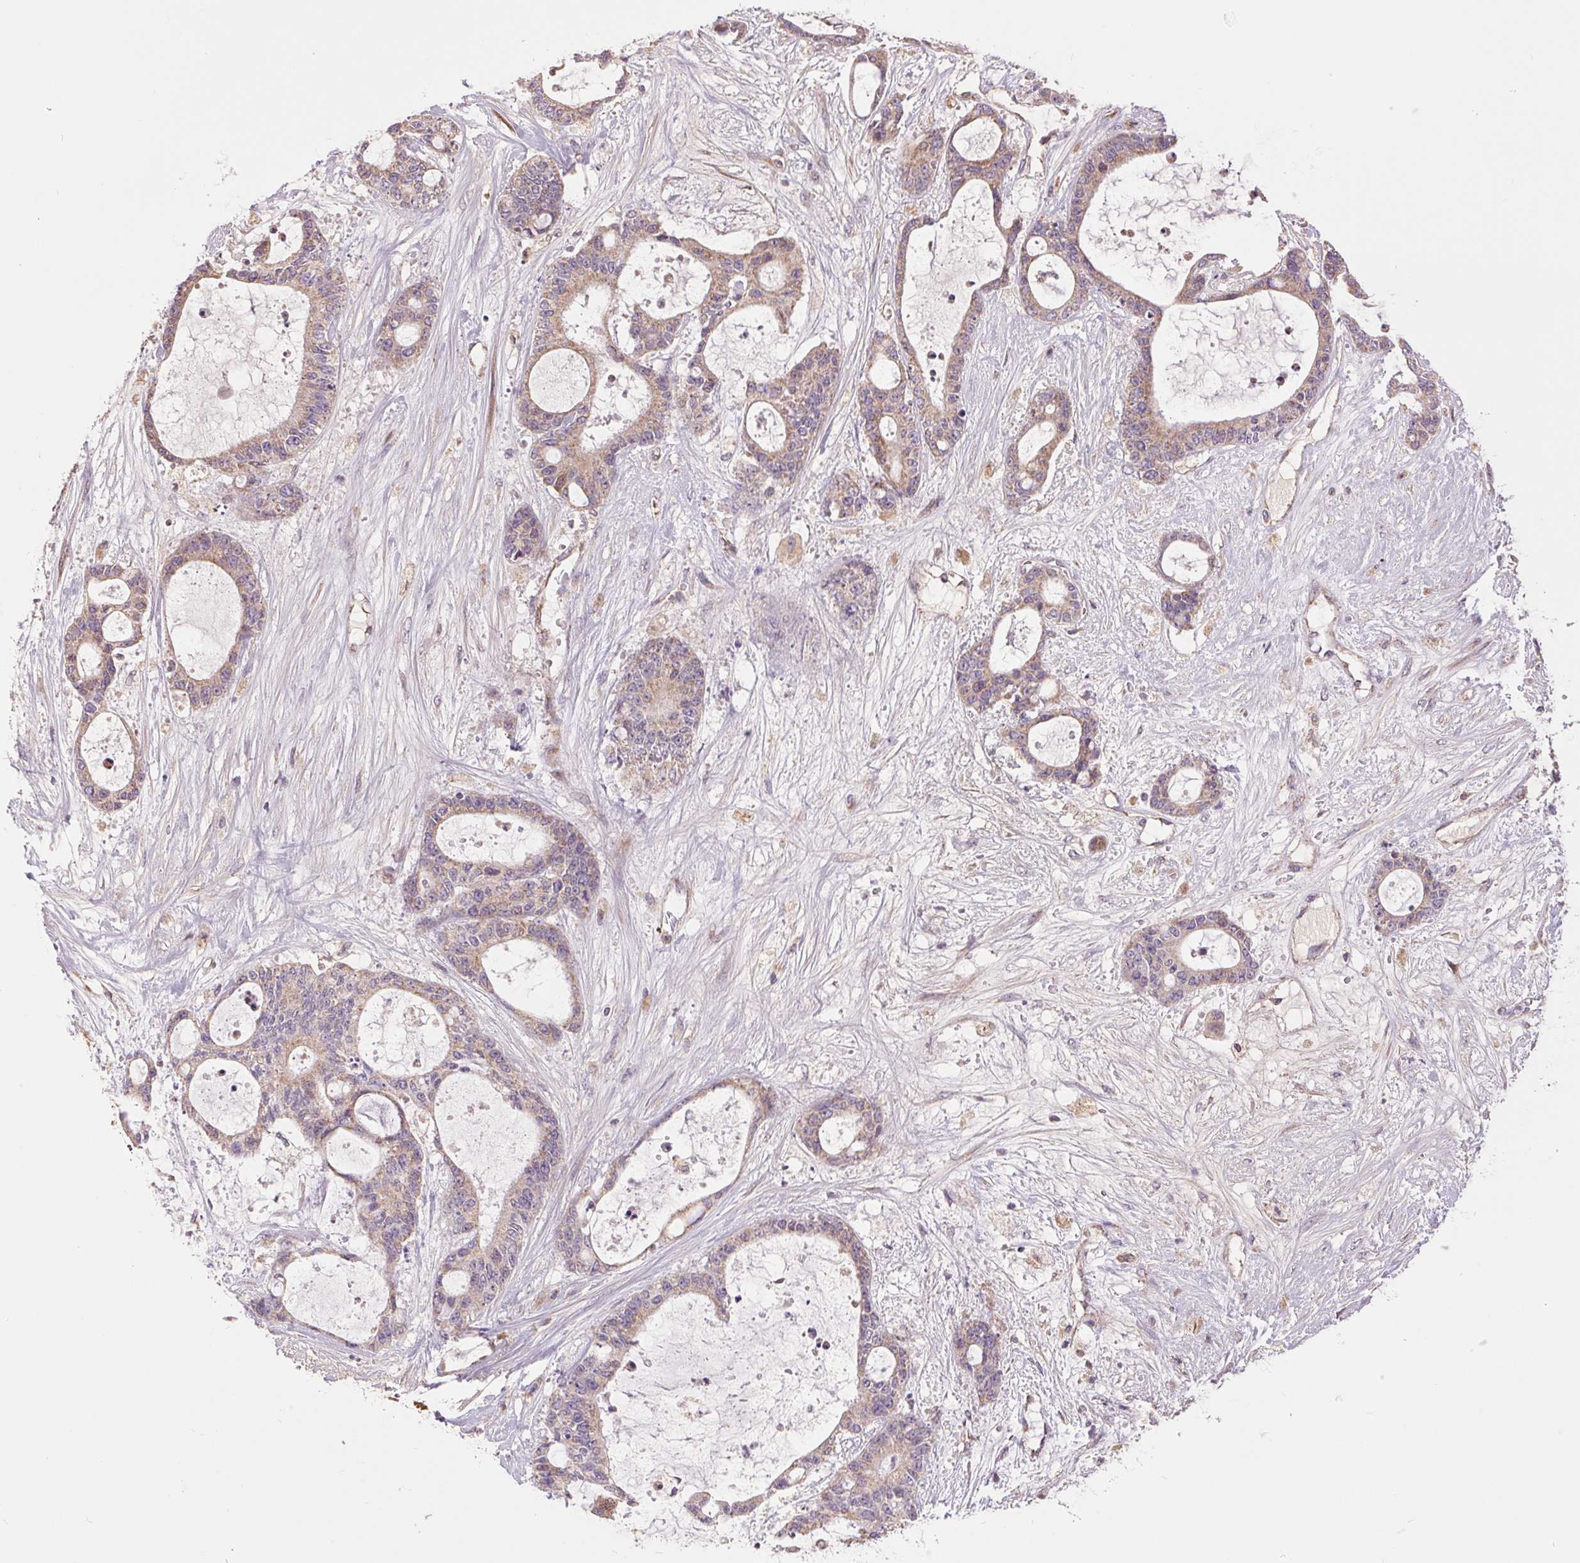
{"staining": {"intensity": "weak", "quantity": "25%-75%", "location": "cytoplasmic/membranous"}, "tissue": "liver cancer", "cell_type": "Tumor cells", "image_type": "cancer", "snomed": [{"axis": "morphology", "description": "Normal tissue, NOS"}, {"axis": "morphology", "description": "Cholangiocarcinoma"}, {"axis": "topography", "description": "Liver"}, {"axis": "topography", "description": "Peripheral nerve tissue"}], "caption": "Immunohistochemical staining of human liver cancer (cholangiocarcinoma) shows low levels of weak cytoplasmic/membranous protein positivity in approximately 25%-75% of tumor cells.", "gene": "DGUOK", "patient": {"sex": "female", "age": 73}}